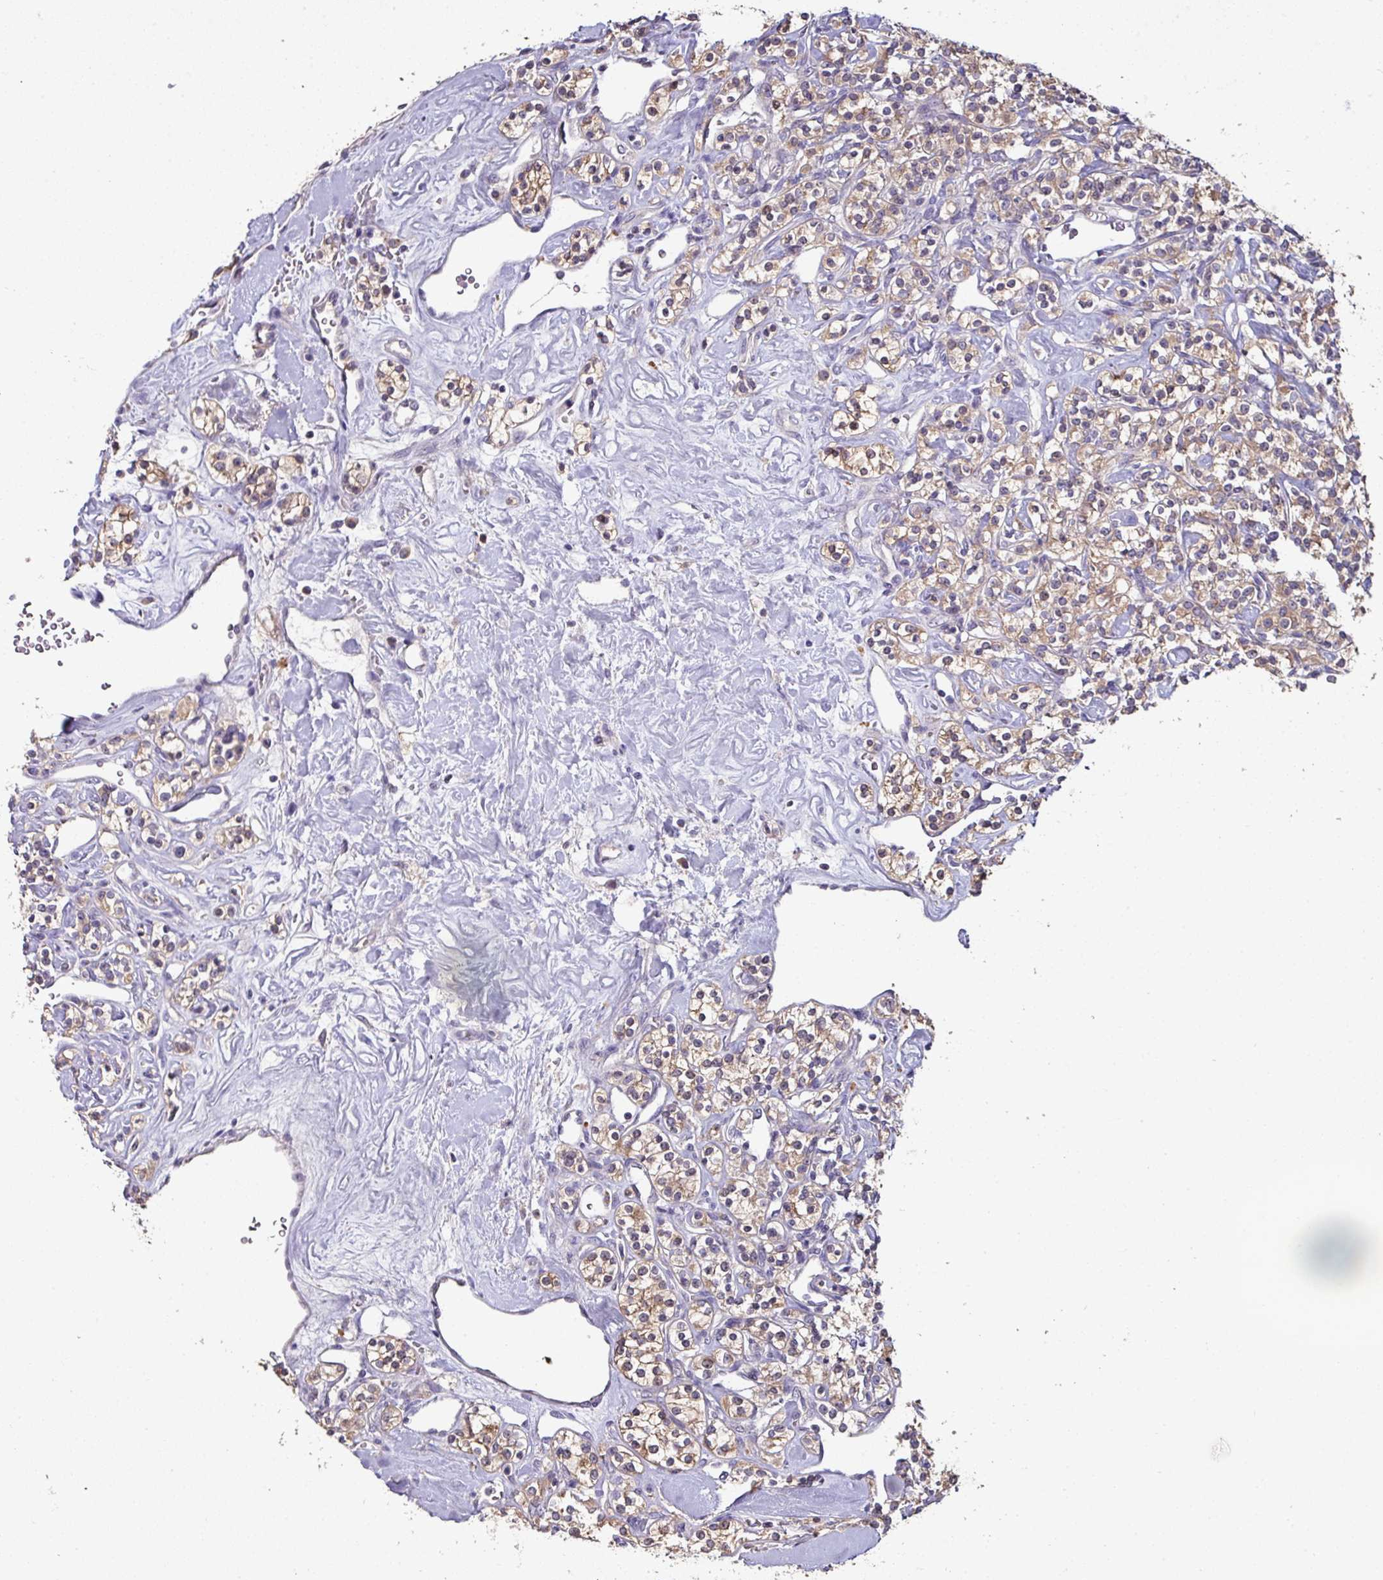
{"staining": {"intensity": "moderate", "quantity": ">75%", "location": "cytoplasmic/membranous"}, "tissue": "renal cancer", "cell_type": "Tumor cells", "image_type": "cancer", "snomed": [{"axis": "morphology", "description": "Adenocarcinoma, NOS"}, {"axis": "topography", "description": "Kidney"}], "caption": "Human renal adenocarcinoma stained with a protein marker reveals moderate staining in tumor cells.", "gene": "AEBP2", "patient": {"sex": "male", "age": 77}}